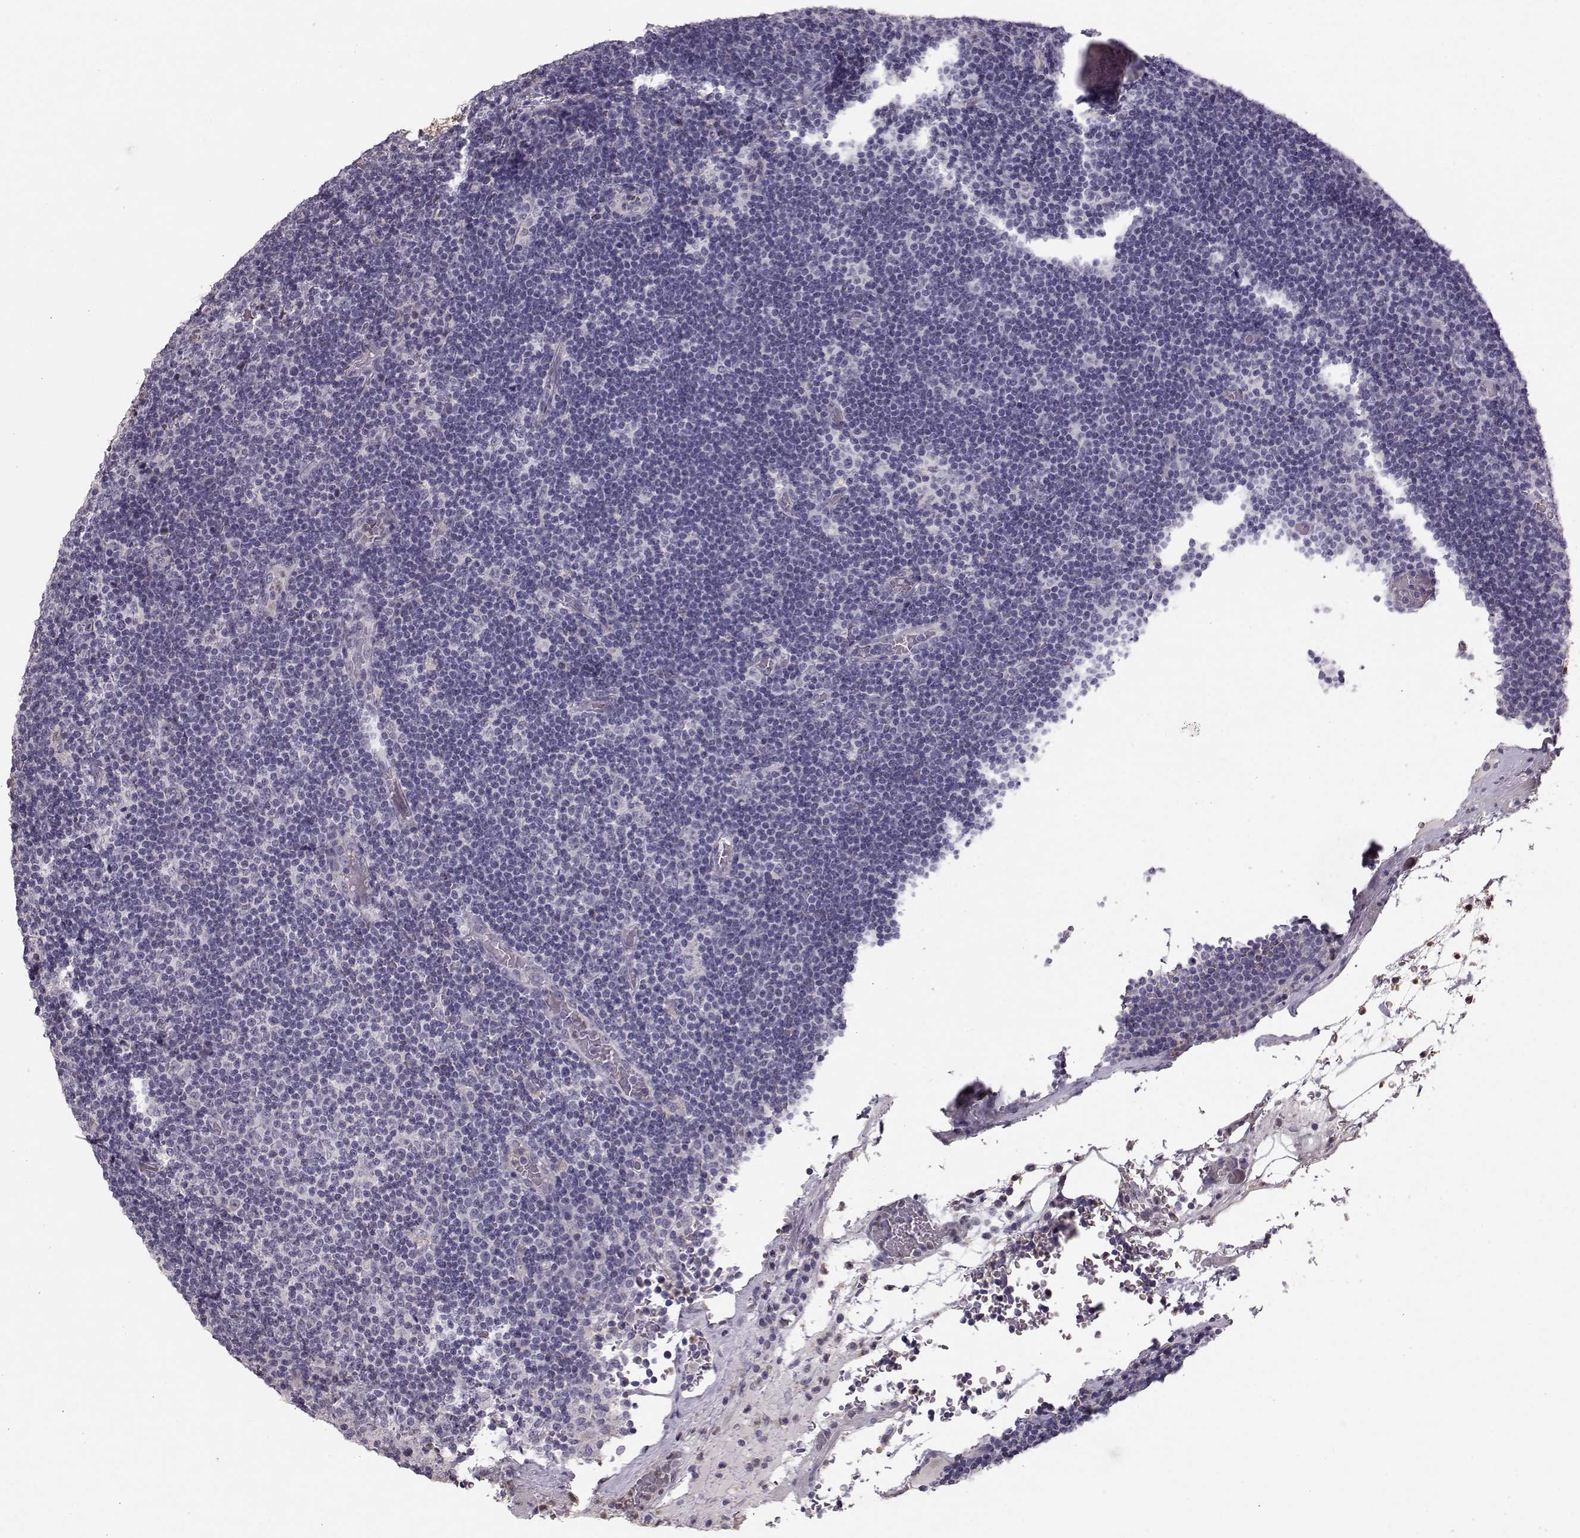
{"staining": {"intensity": "negative", "quantity": "none", "location": "none"}, "tissue": "lymph node", "cell_type": "Germinal center cells", "image_type": "normal", "snomed": [{"axis": "morphology", "description": "Normal tissue, NOS"}, {"axis": "topography", "description": "Lymph node"}], "caption": "Immunohistochemistry photomicrograph of unremarkable human lymph node stained for a protein (brown), which shows no positivity in germinal center cells. The staining was performed using DAB (3,3'-diaminobenzidine) to visualize the protein expression in brown, while the nuclei were stained in blue with hematoxylin (Magnification: 20x).", "gene": "POU1F1", "patient": {"sex": "male", "age": 63}}